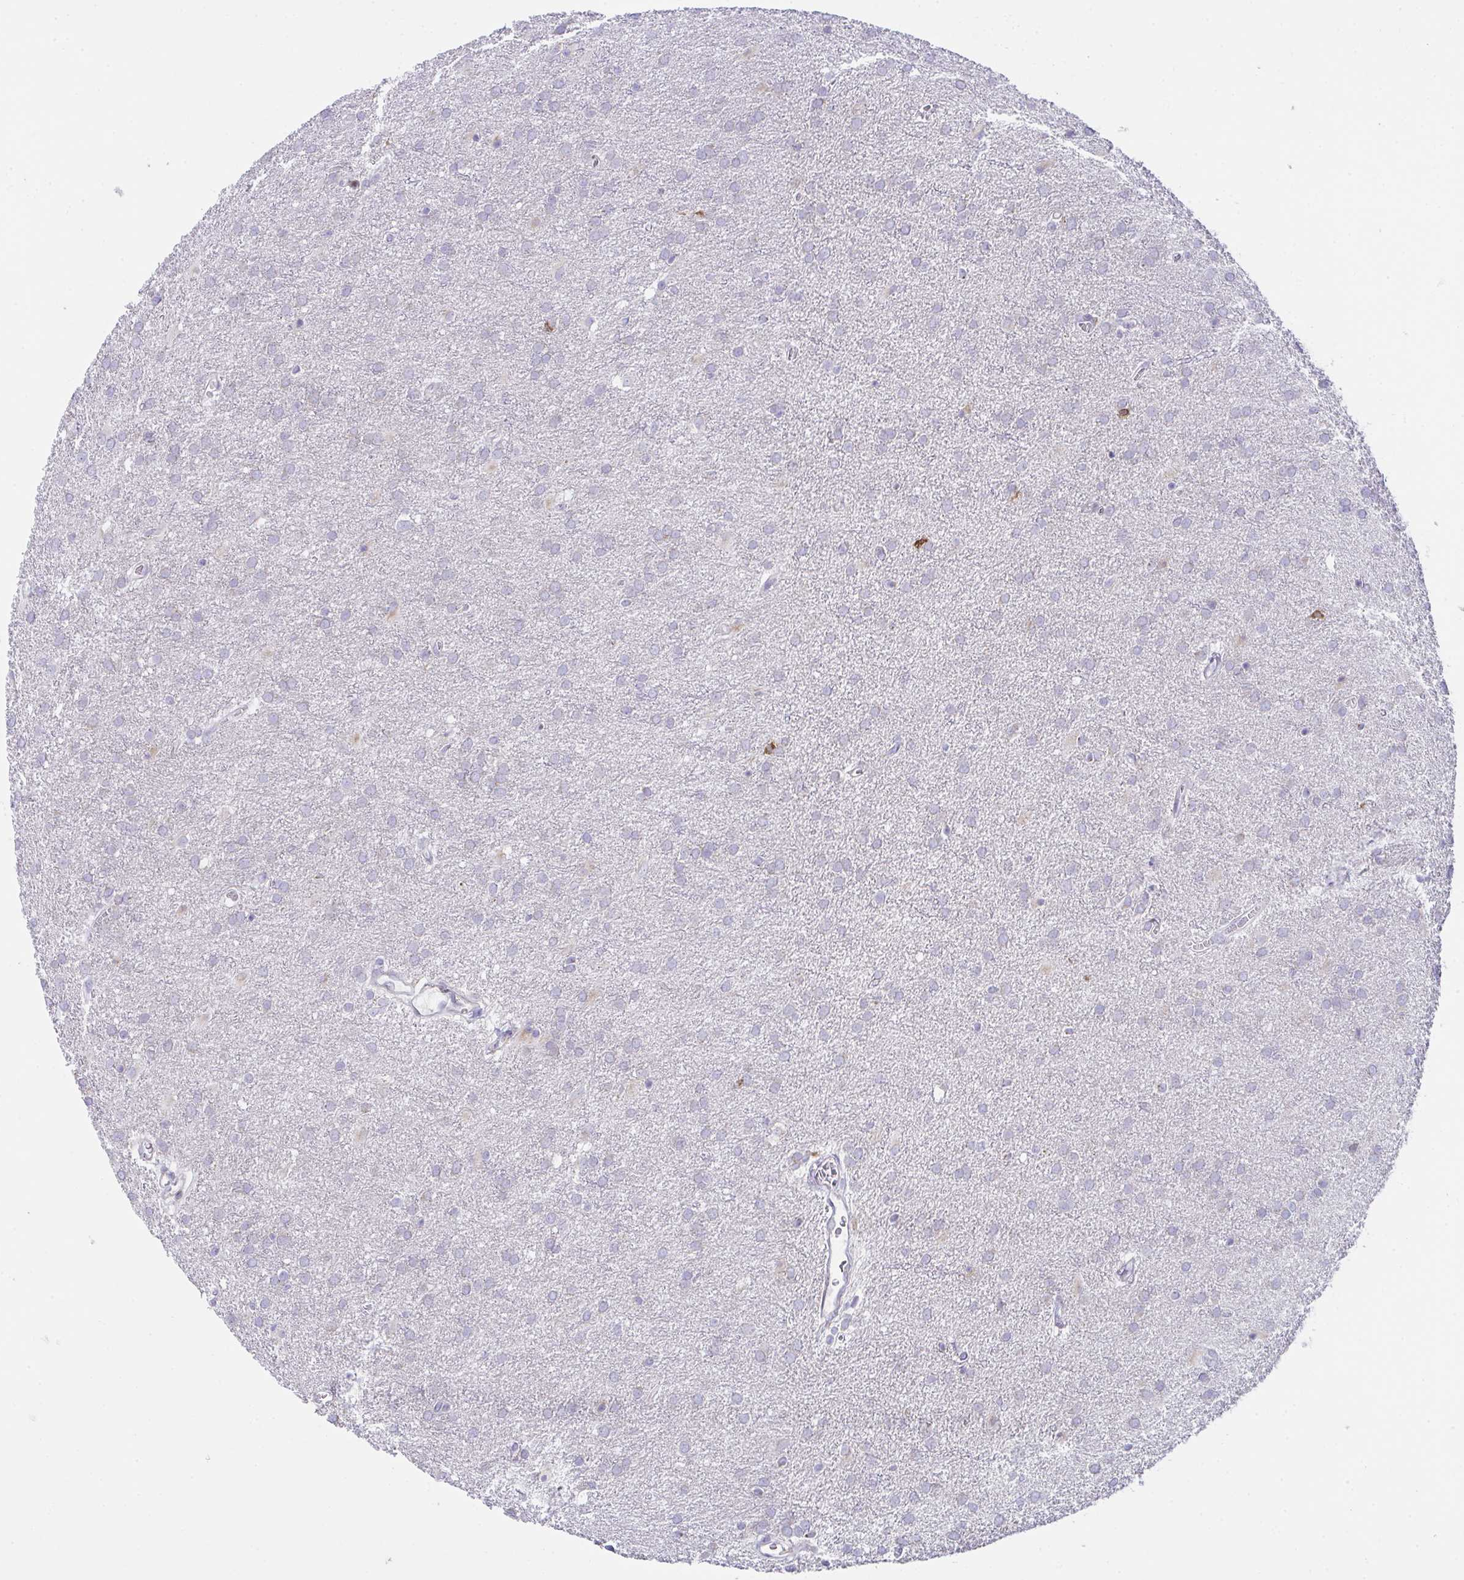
{"staining": {"intensity": "negative", "quantity": "none", "location": "none"}, "tissue": "glioma", "cell_type": "Tumor cells", "image_type": "cancer", "snomed": [{"axis": "morphology", "description": "Glioma, malignant, Low grade"}, {"axis": "topography", "description": "Brain"}], "caption": "Tumor cells are negative for protein expression in human malignant glioma (low-grade).", "gene": "MIA3", "patient": {"sex": "female", "age": 32}}